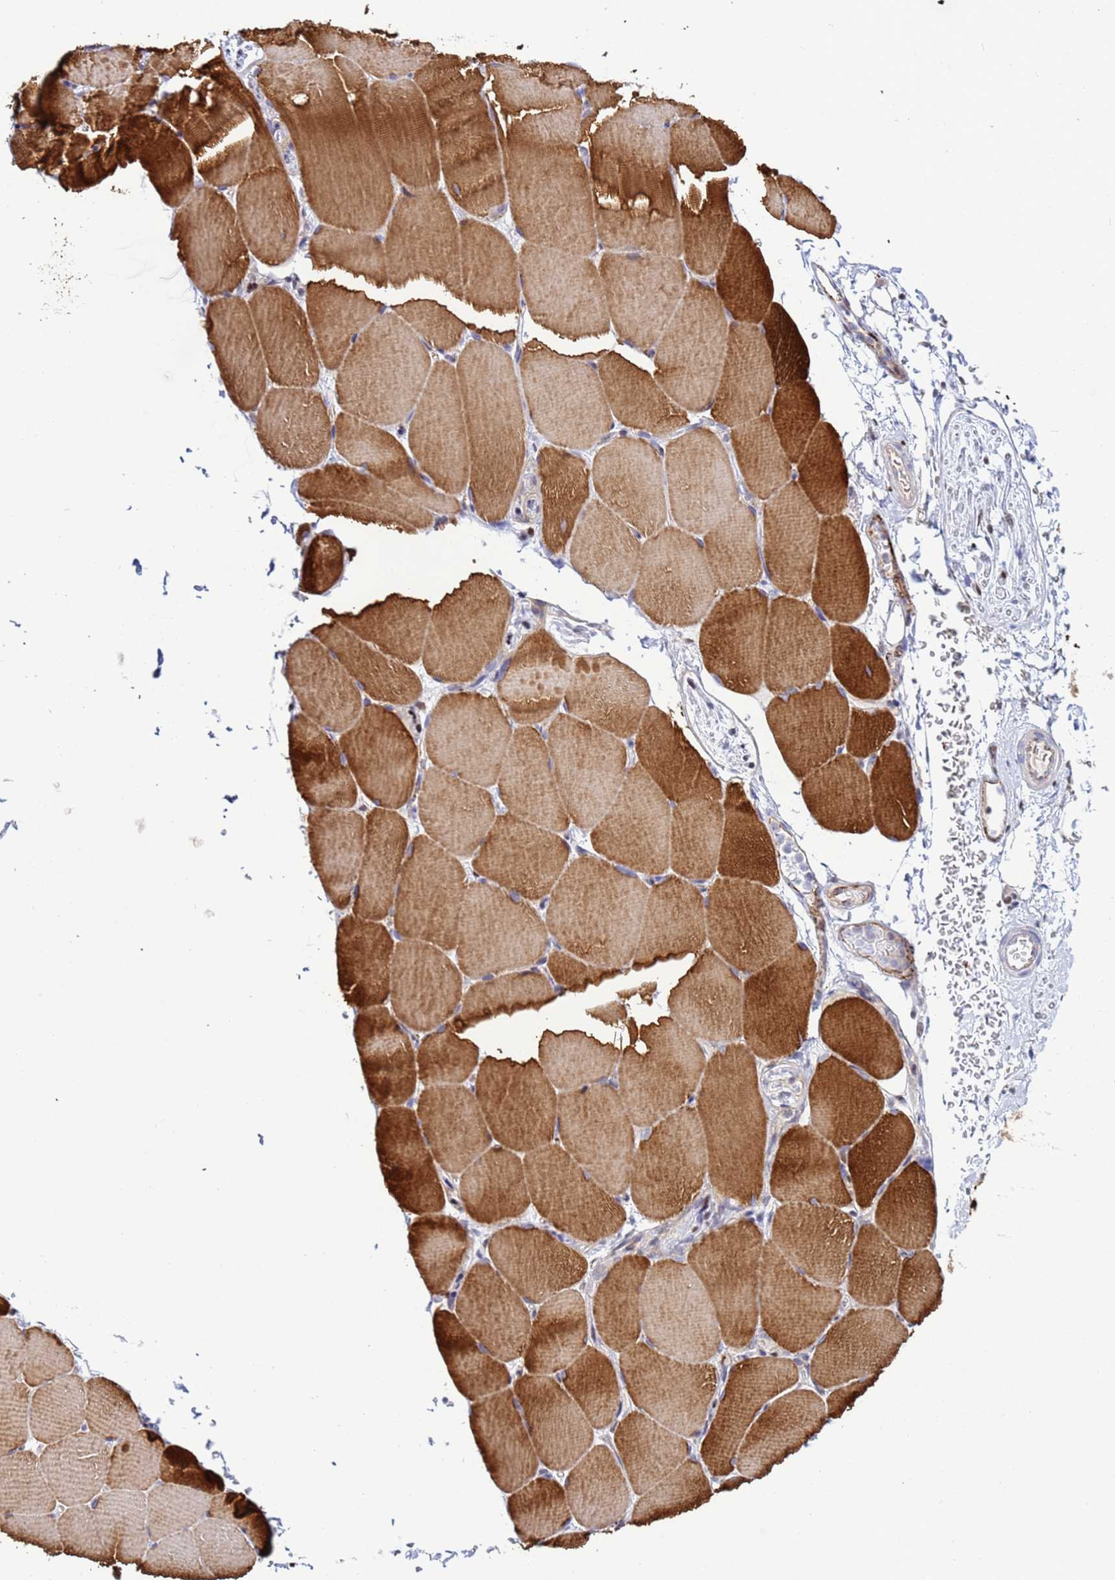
{"staining": {"intensity": "strong", "quantity": ">75%", "location": "cytoplasmic/membranous"}, "tissue": "skeletal muscle", "cell_type": "Myocytes", "image_type": "normal", "snomed": [{"axis": "morphology", "description": "Normal tissue, NOS"}, {"axis": "topography", "description": "Skeletal muscle"}, {"axis": "topography", "description": "Parathyroid gland"}], "caption": "The histopathology image exhibits staining of benign skeletal muscle, revealing strong cytoplasmic/membranous protein positivity (brown color) within myocytes.", "gene": "SLC25A37", "patient": {"sex": "female", "age": 37}}